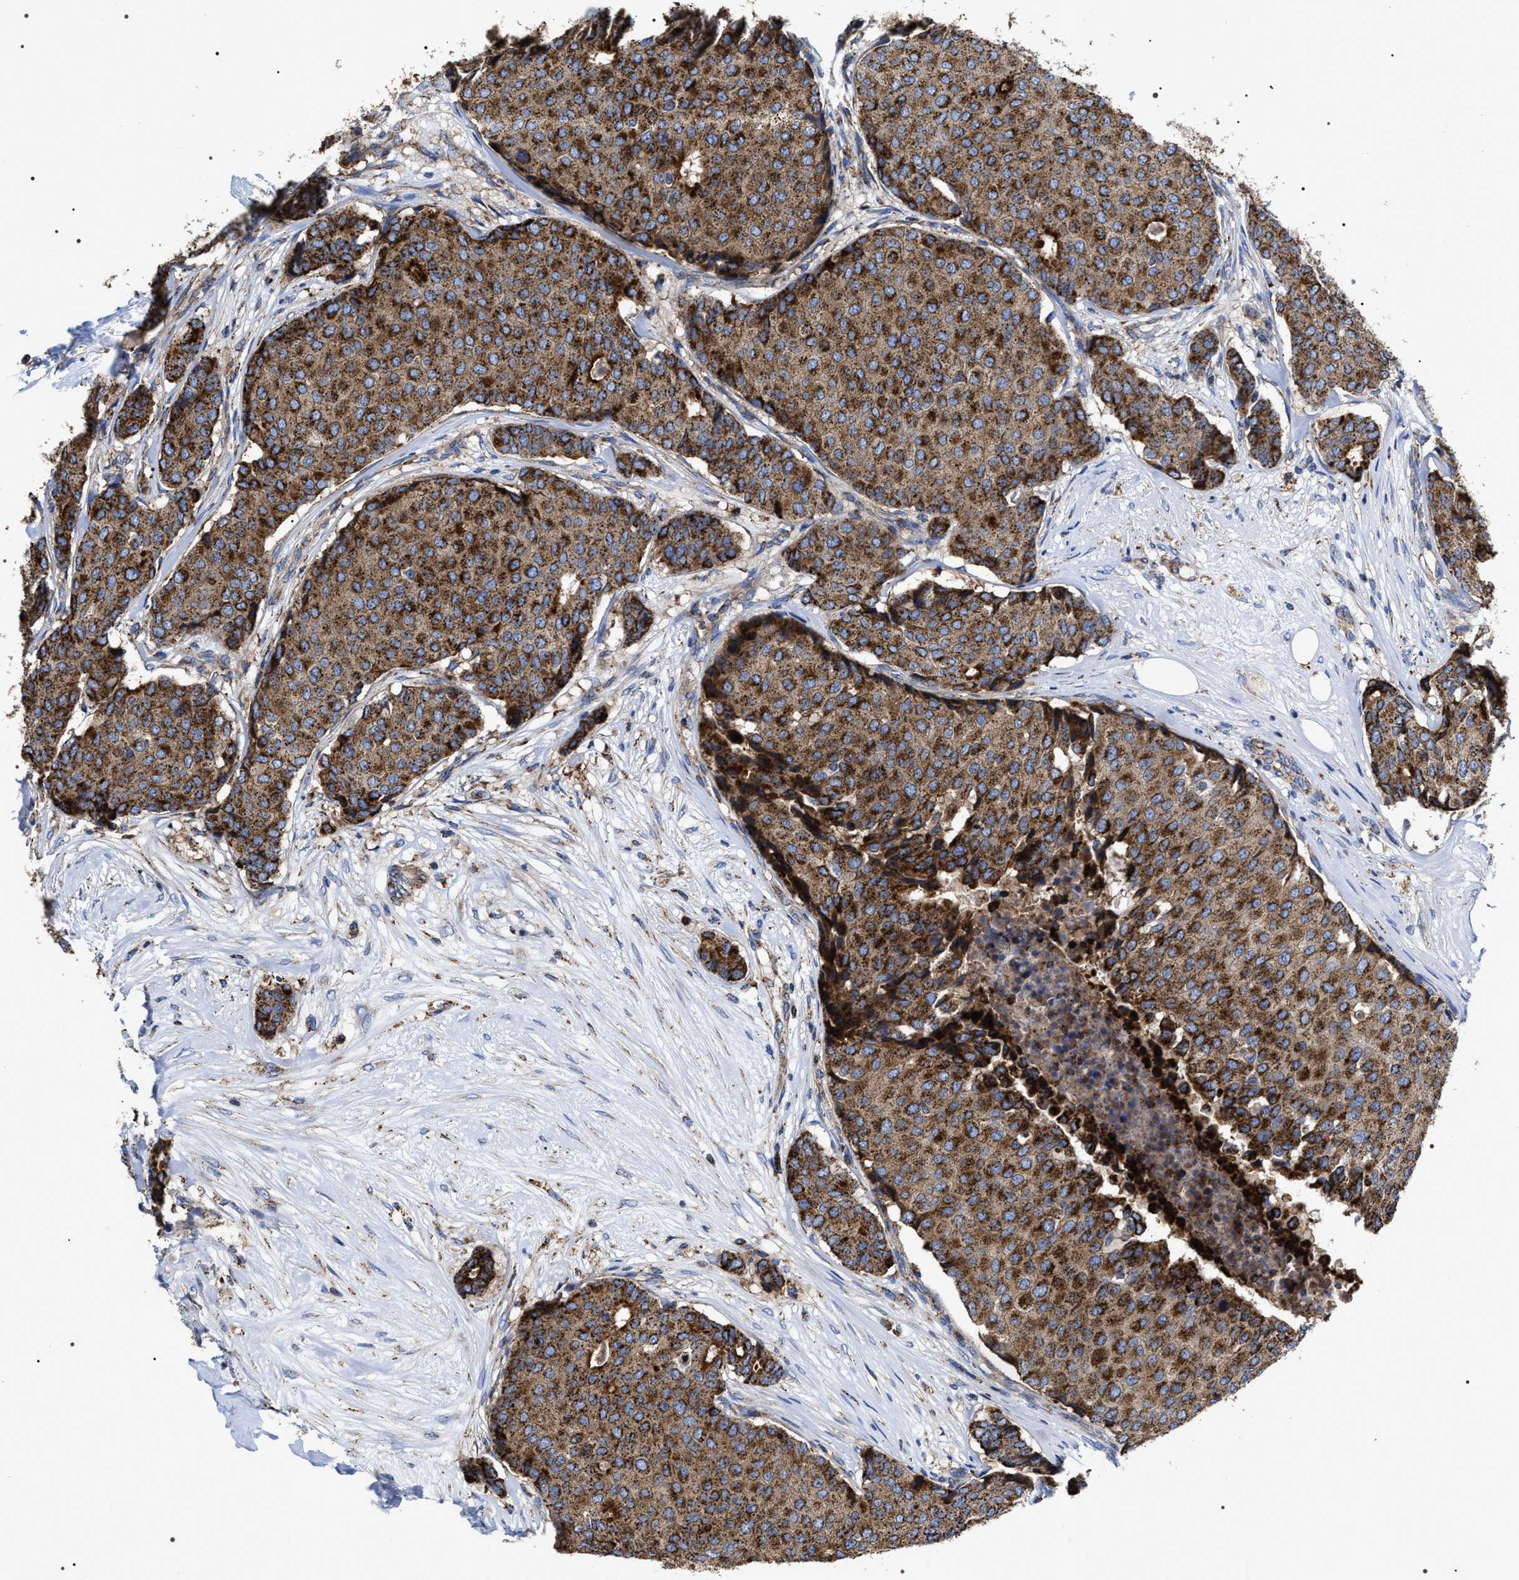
{"staining": {"intensity": "strong", "quantity": ">75%", "location": "cytoplasmic/membranous"}, "tissue": "breast cancer", "cell_type": "Tumor cells", "image_type": "cancer", "snomed": [{"axis": "morphology", "description": "Duct carcinoma"}, {"axis": "topography", "description": "Breast"}], "caption": "Immunohistochemistry image of breast cancer (infiltrating ductal carcinoma) stained for a protein (brown), which reveals high levels of strong cytoplasmic/membranous expression in approximately >75% of tumor cells.", "gene": "COG5", "patient": {"sex": "female", "age": 75}}